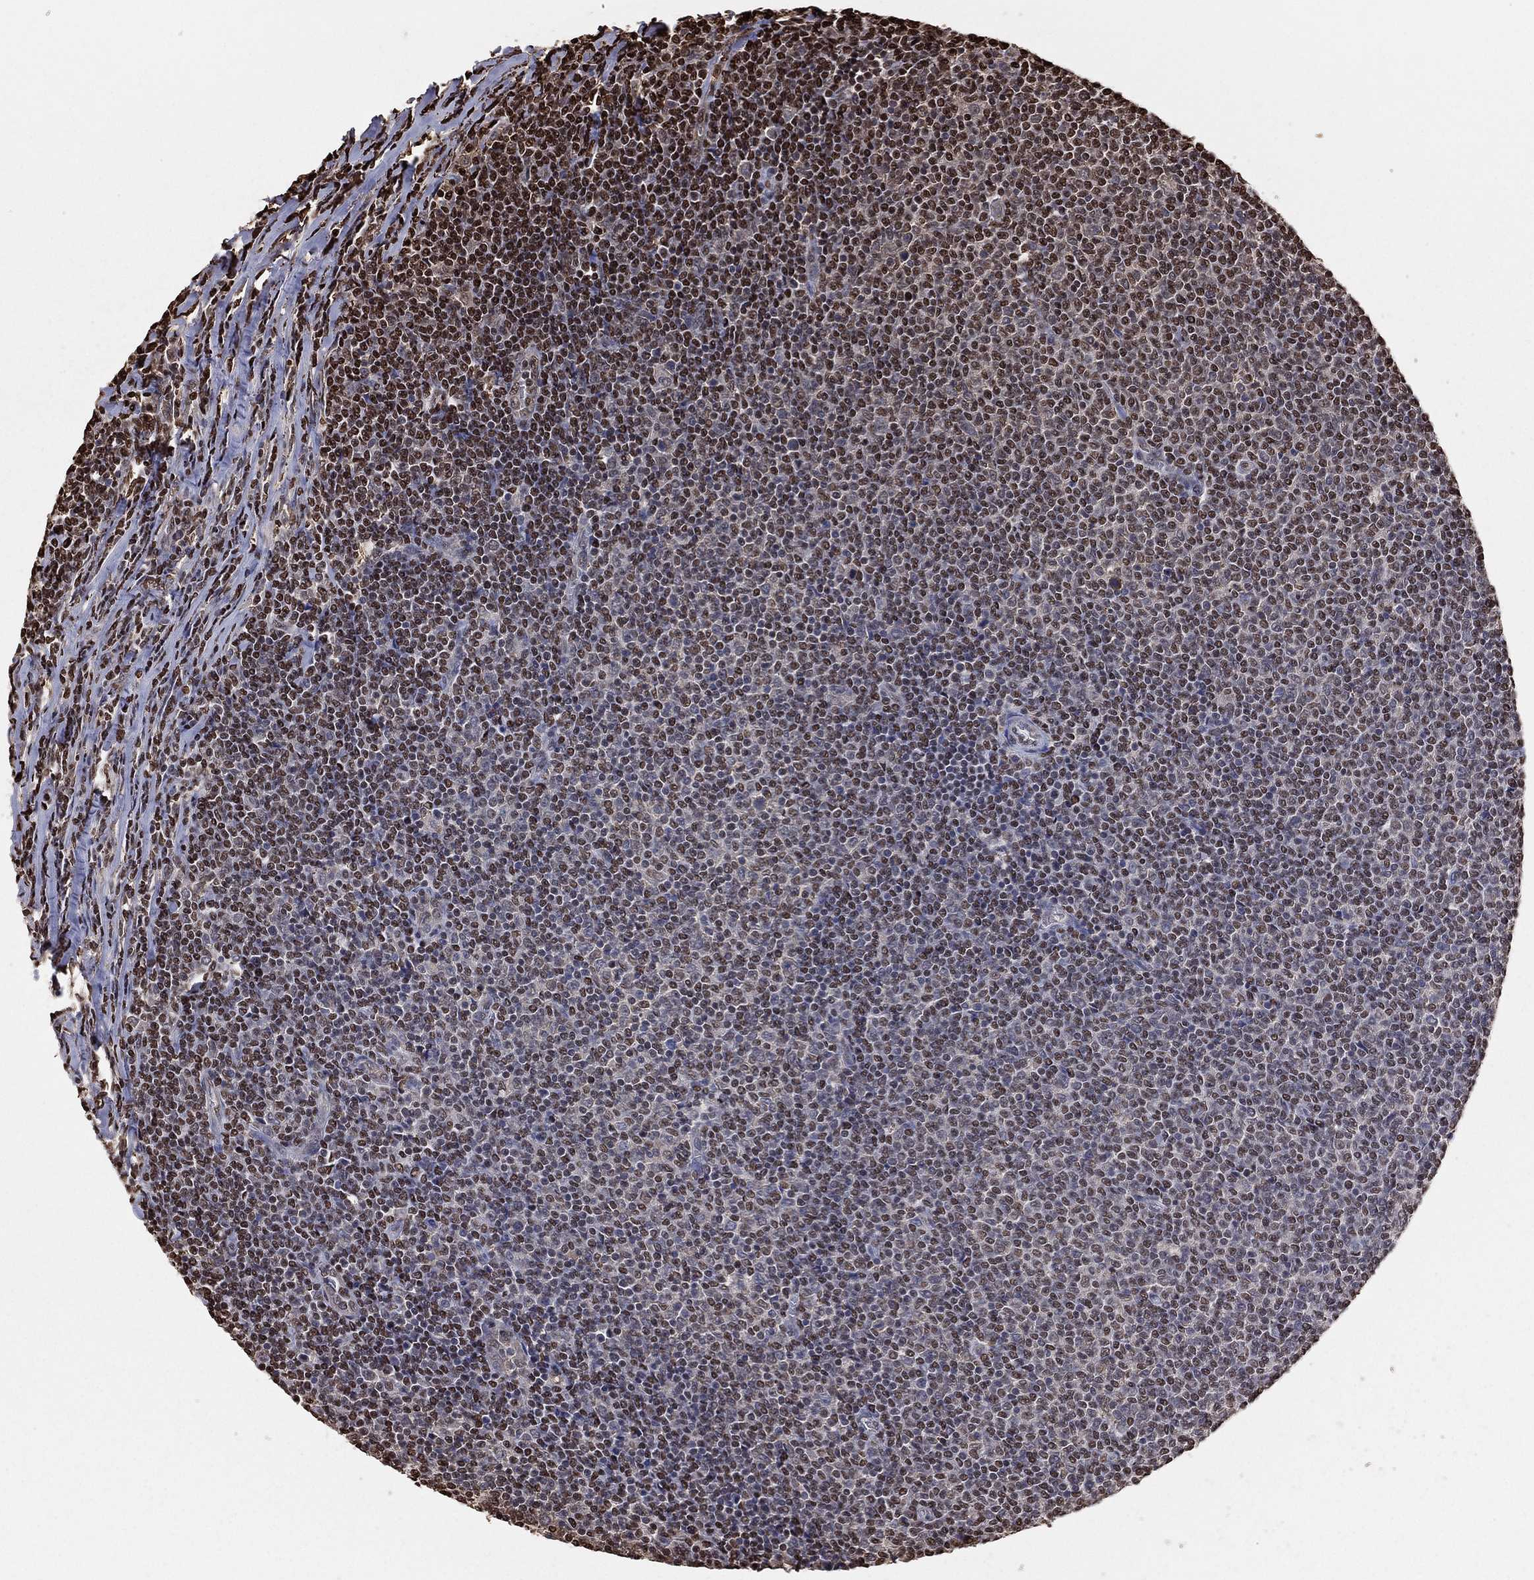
{"staining": {"intensity": "moderate", "quantity": "25%-75%", "location": "nuclear"}, "tissue": "lymphoma", "cell_type": "Tumor cells", "image_type": "cancer", "snomed": [{"axis": "morphology", "description": "Malignant lymphoma, non-Hodgkin's type, Low grade"}, {"axis": "topography", "description": "Lymph node"}], "caption": "High-power microscopy captured an immunohistochemistry photomicrograph of lymphoma, revealing moderate nuclear positivity in about 25%-75% of tumor cells.", "gene": "GAPDH", "patient": {"sex": "male", "age": 52}}